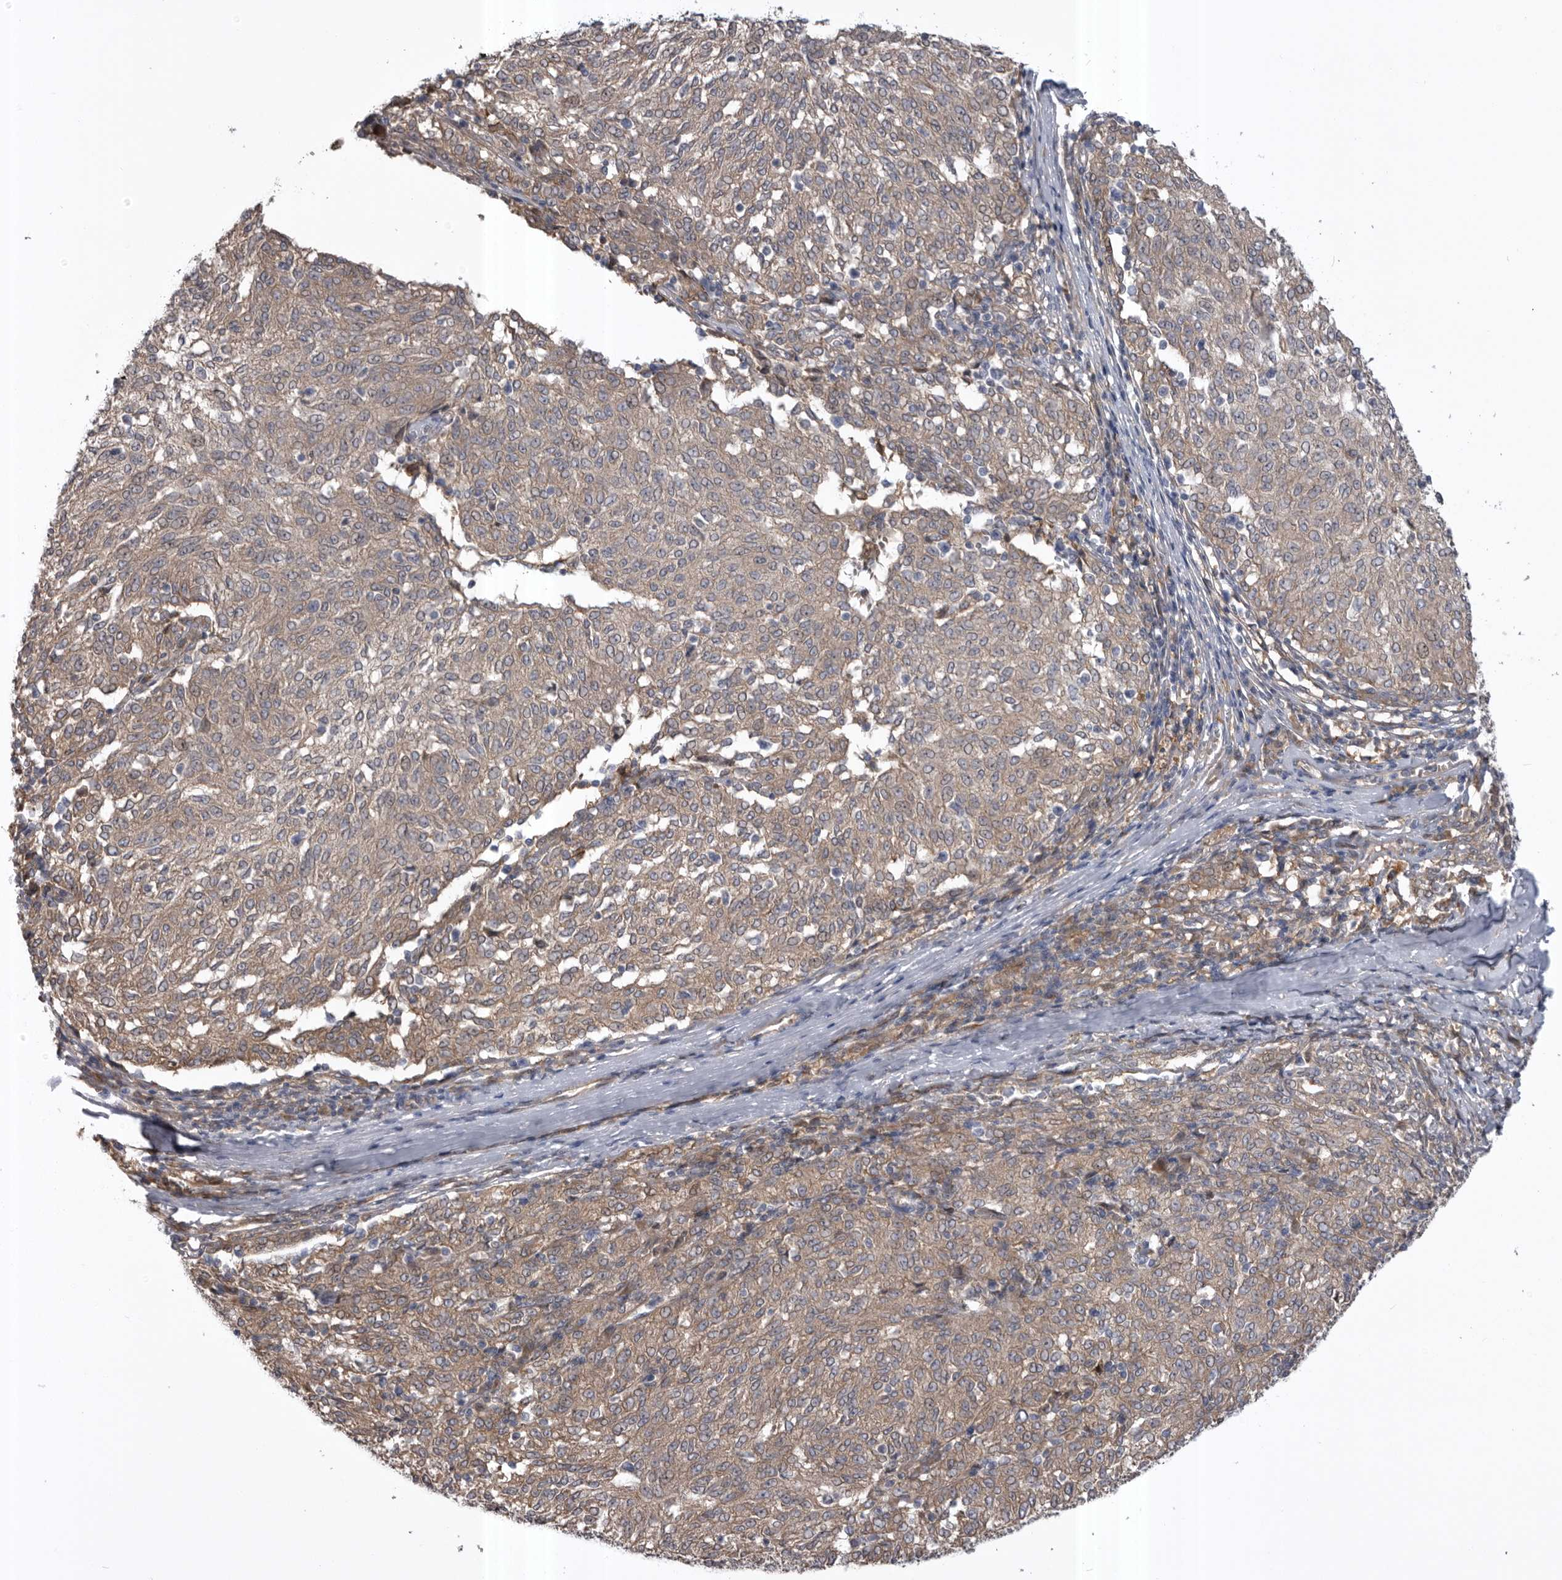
{"staining": {"intensity": "weak", "quantity": ">75%", "location": "cytoplasmic/membranous"}, "tissue": "melanoma", "cell_type": "Tumor cells", "image_type": "cancer", "snomed": [{"axis": "morphology", "description": "Malignant melanoma, NOS"}, {"axis": "topography", "description": "Skin"}], "caption": "Melanoma tissue displays weak cytoplasmic/membranous positivity in about >75% of tumor cells, visualized by immunohistochemistry.", "gene": "RAB3GAP2", "patient": {"sex": "female", "age": 72}}